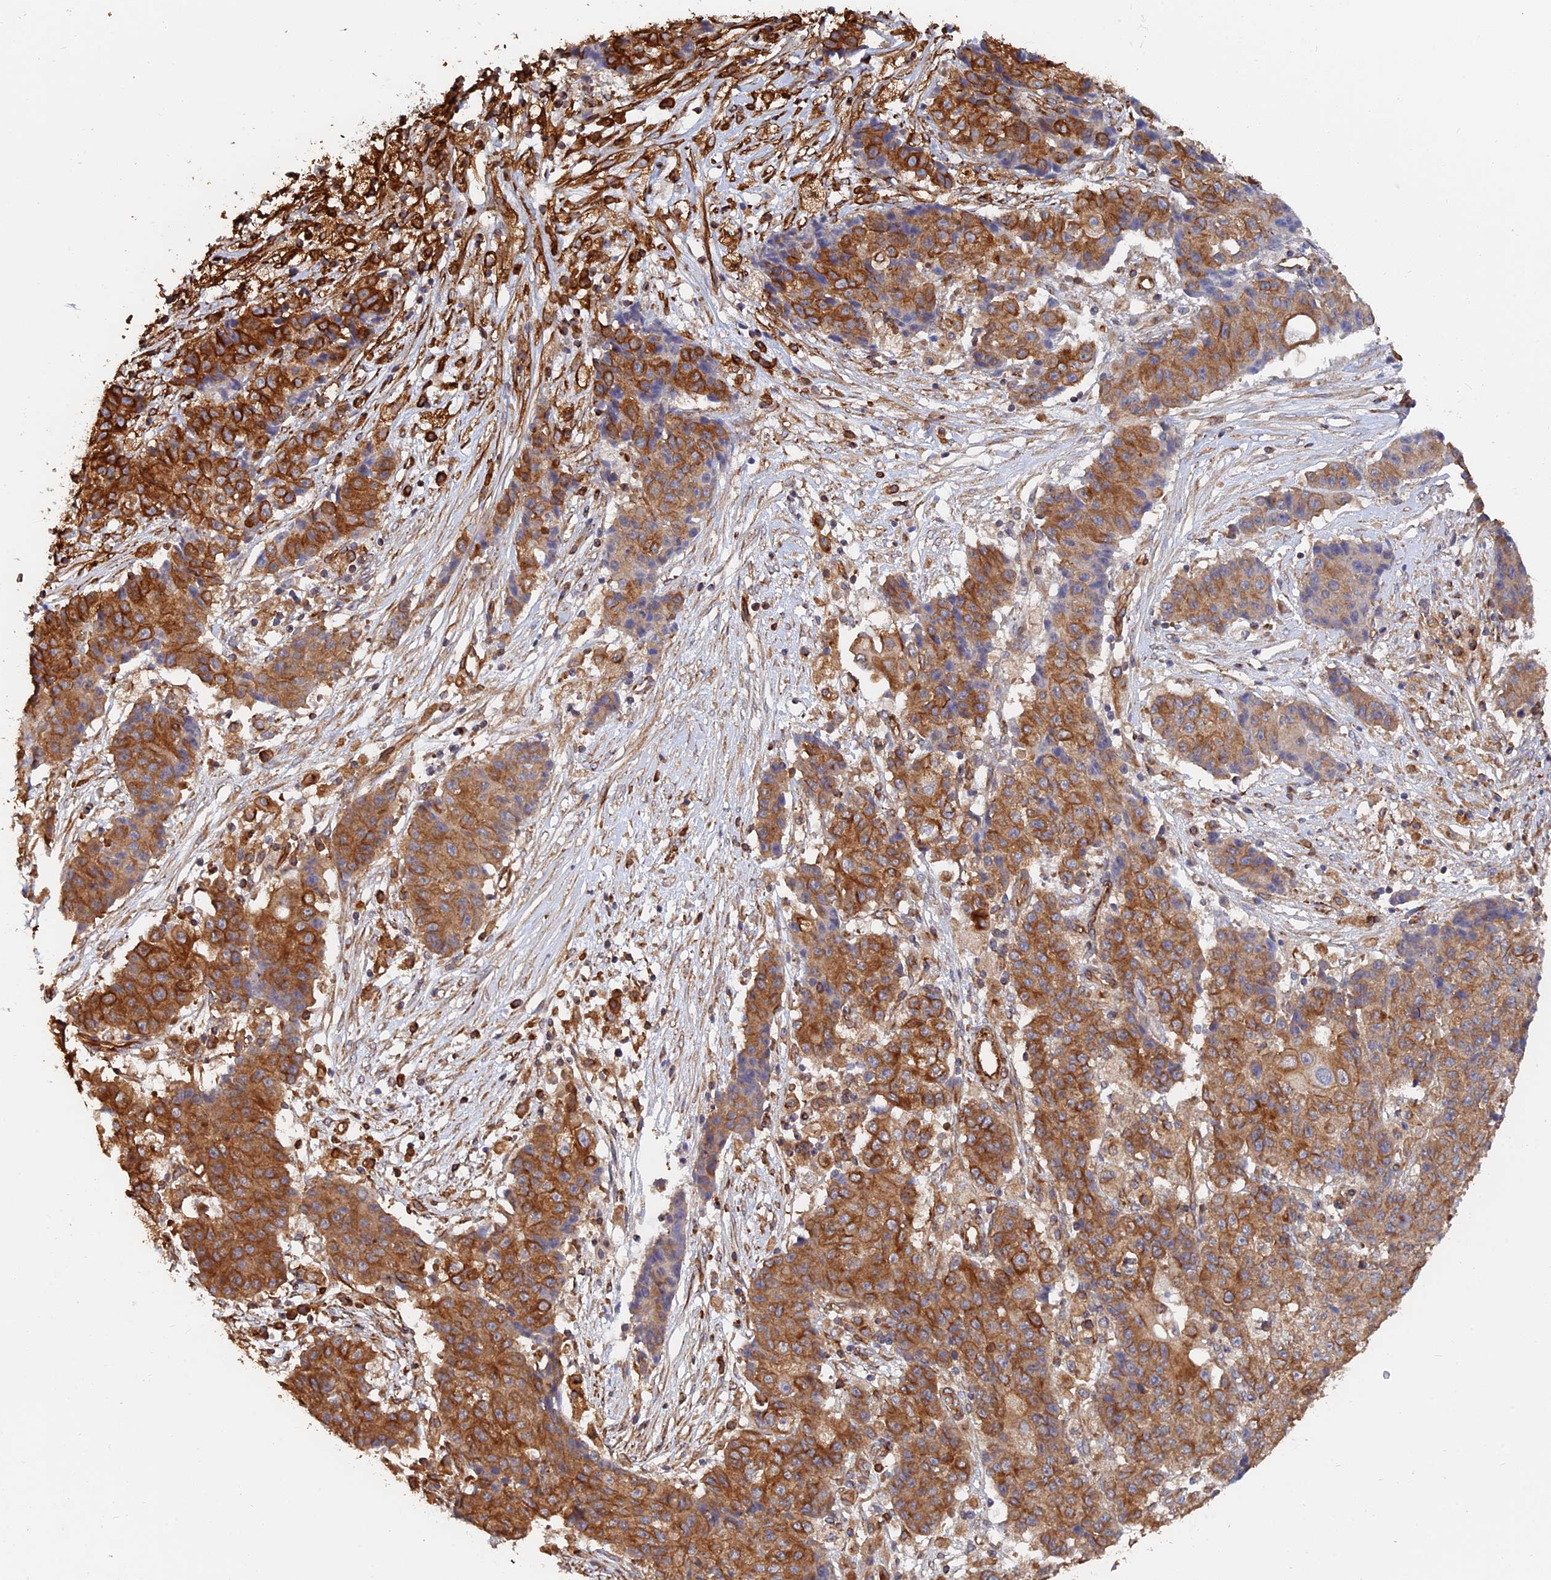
{"staining": {"intensity": "strong", "quantity": "25%-75%", "location": "cytoplasmic/membranous"}, "tissue": "ovarian cancer", "cell_type": "Tumor cells", "image_type": "cancer", "snomed": [{"axis": "morphology", "description": "Carcinoma, endometroid"}, {"axis": "topography", "description": "Ovary"}], "caption": "Ovarian cancer stained for a protein (brown) displays strong cytoplasmic/membranous positive expression in about 25%-75% of tumor cells.", "gene": "WBP11", "patient": {"sex": "female", "age": 42}}